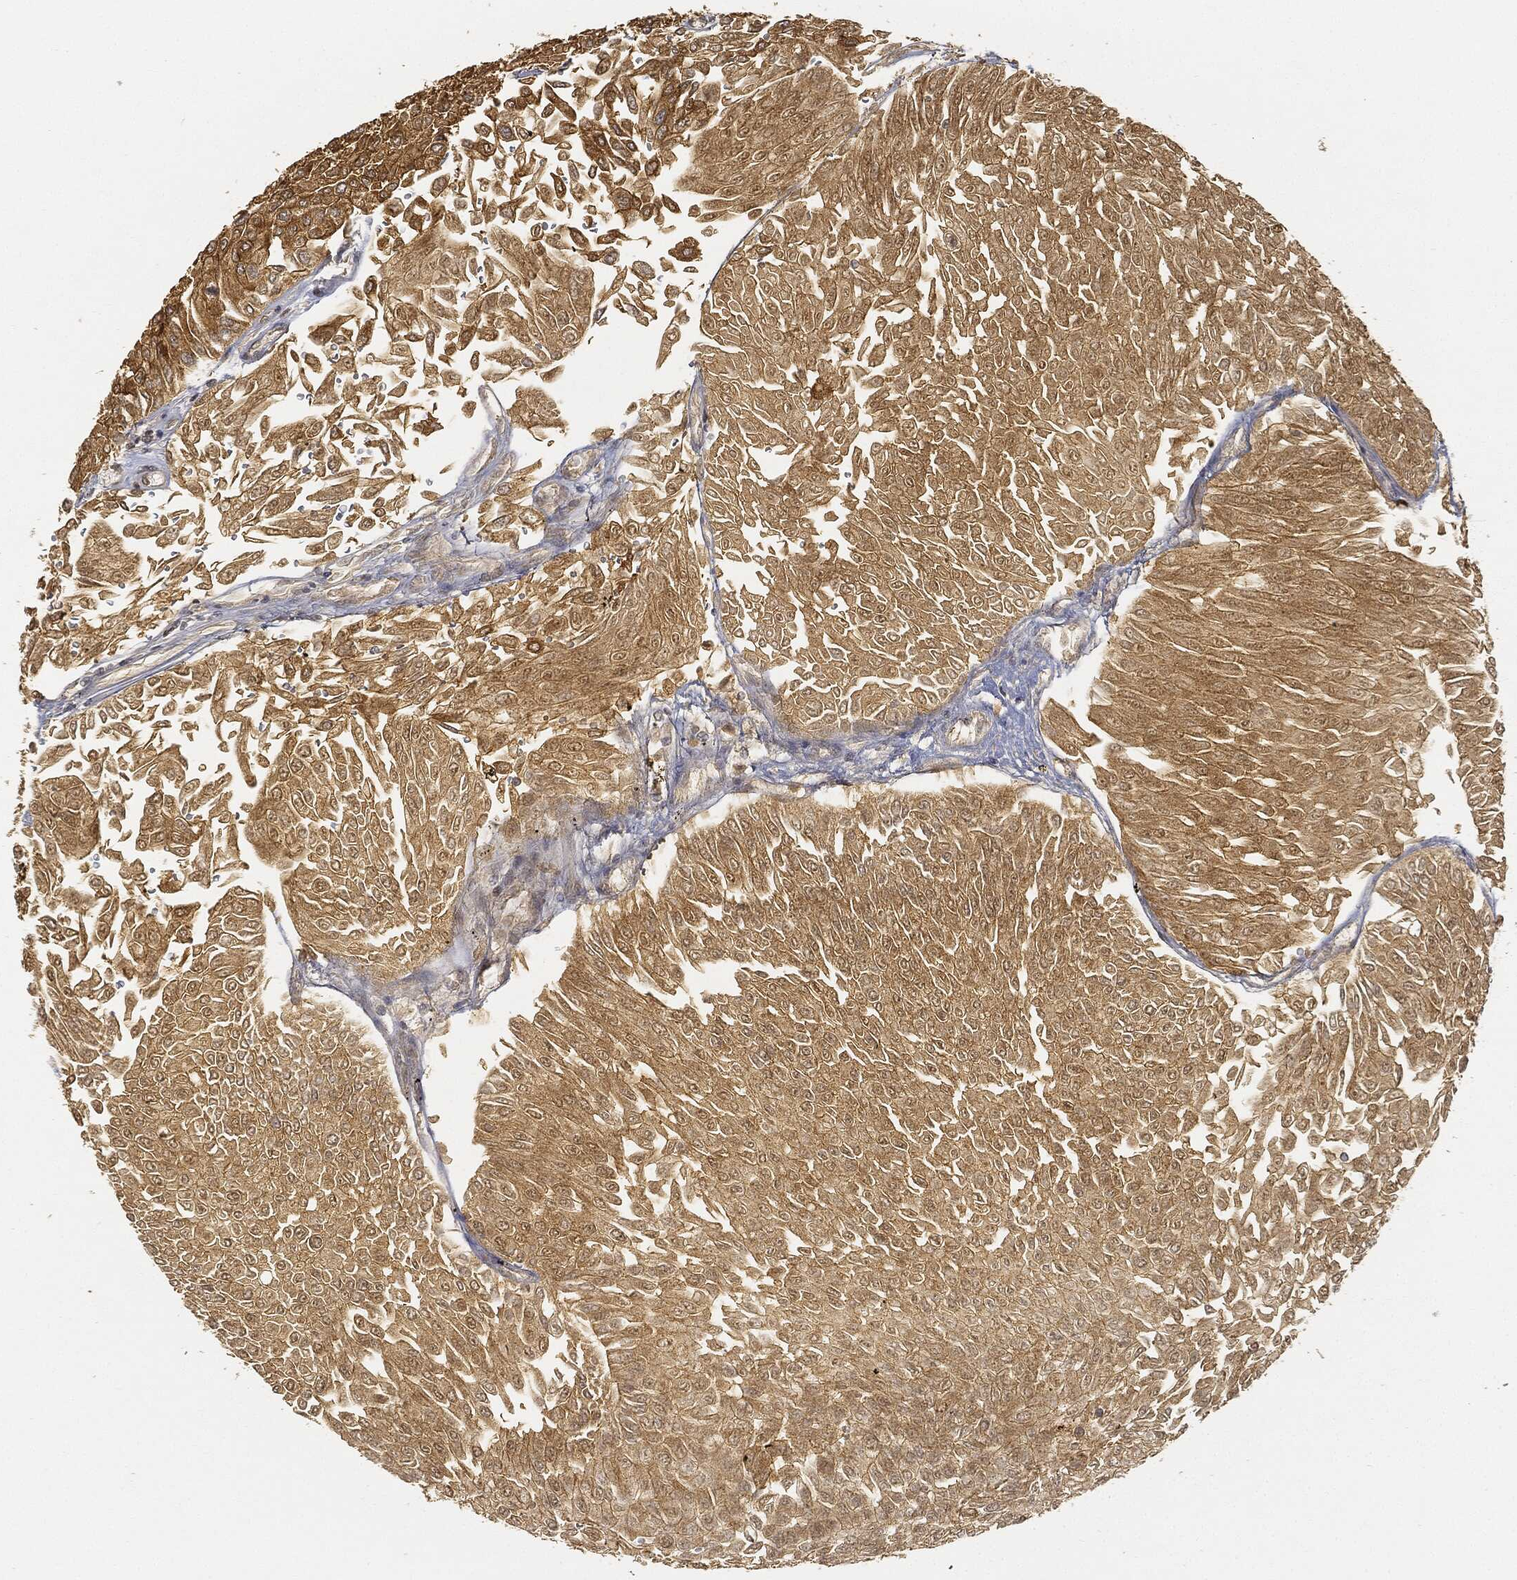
{"staining": {"intensity": "strong", "quantity": "25%-75%", "location": "cytoplasmic/membranous"}, "tissue": "urothelial cancer", "cell_type": "Tumor cells", "image_type": "cancer", "snomed": [{"axis": "morphology", "description": "Urothelial carcinoma, Low grade"}, {"axis": "topography", "description": "Urinary bladder"}], "caption": "Protein staining demonstrates strong cytoplasmic/membranous staining in about 25%-75% of tumor cells in urothelial carcinoma (low-grade).", "gene": "CIB1", "patient": {"sex": "male", "age": 67}}